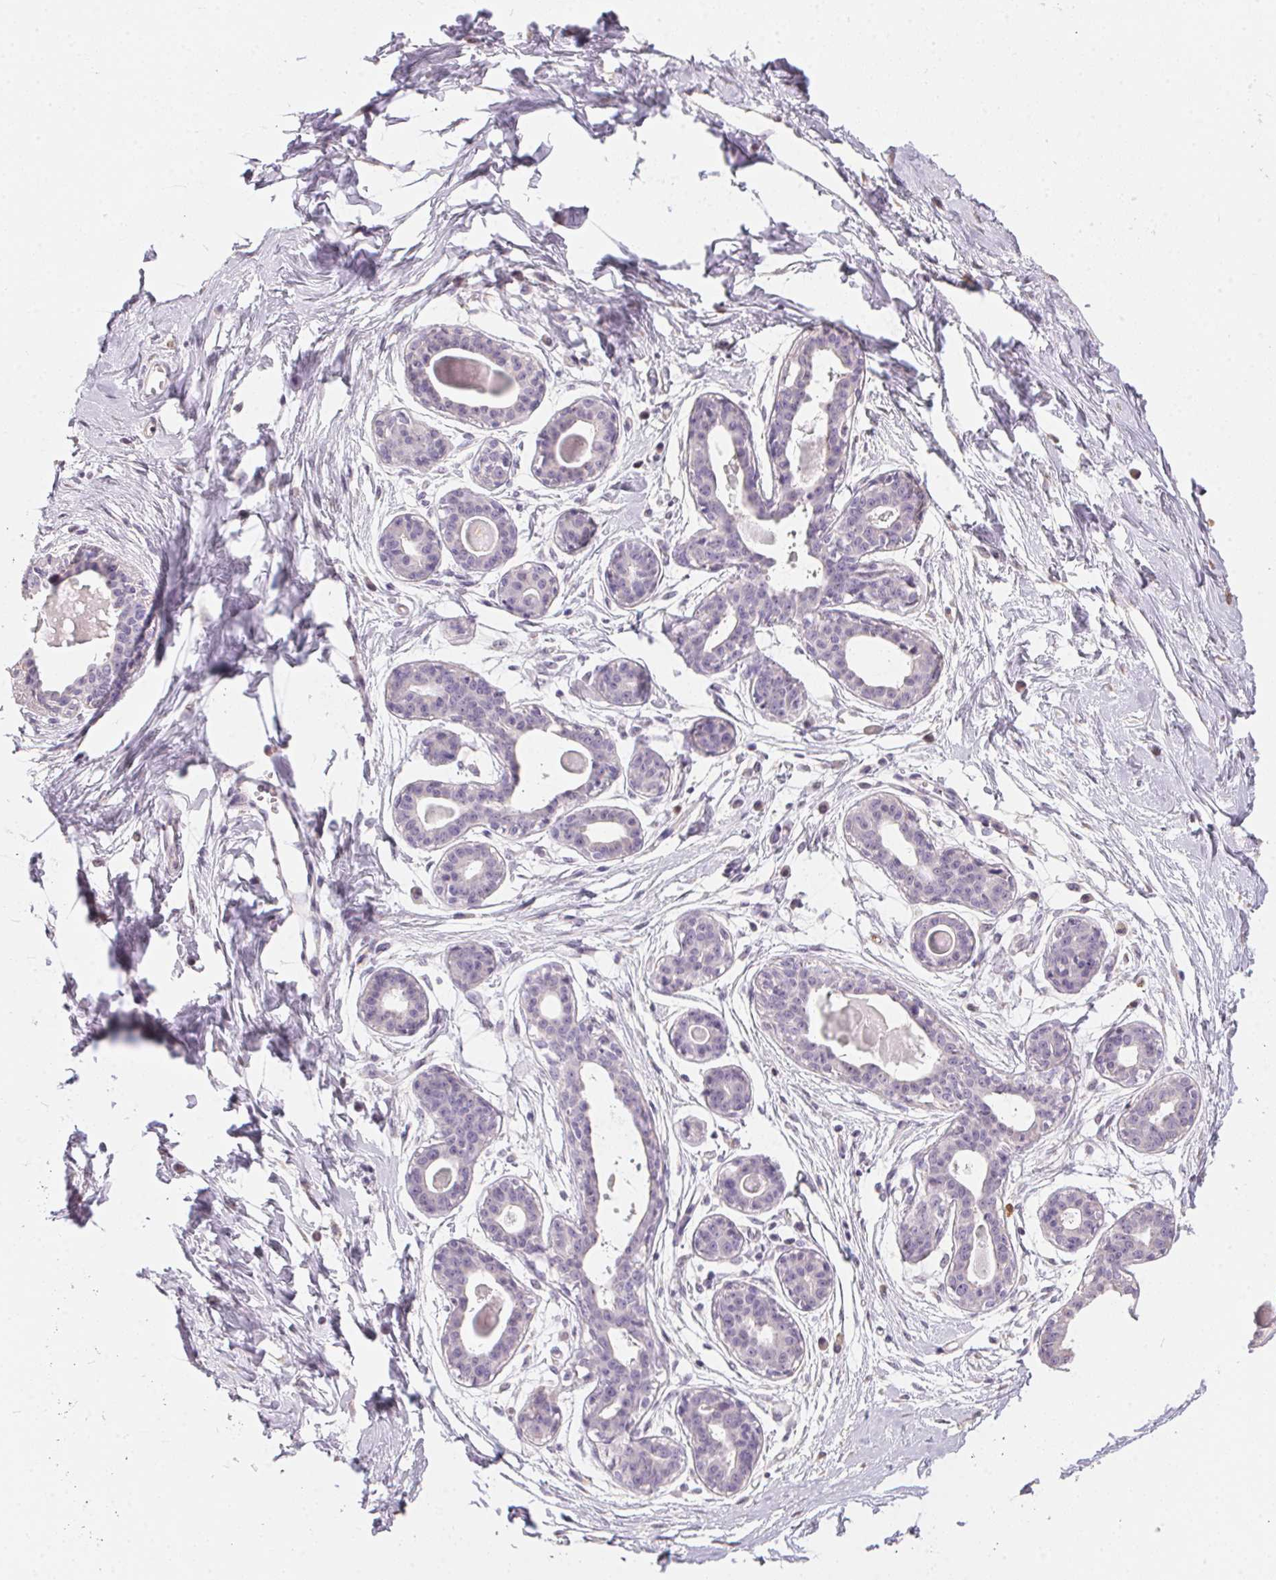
{"staining": {"intensity": "negative", "quantity": "none", "location": "none"}, "tissue": "breast", "cell_type": "Adipocytes", "image_type": "normal", "snomed": [{"axis": "morphology", "description": "Normal tissue, NOS"}, {"axis": "topography", "description": "Breast"}], "caption": "This is a micrograph of immunohistochemistry staining of unremarkable breast, which shows no positivity in adipocytes. (DAB (3,3'-diaminobenzidine) immunohistochemistry, high magnification).", "gene": "SERPINB1", "patient": {"sex": "female", "age": 45}}